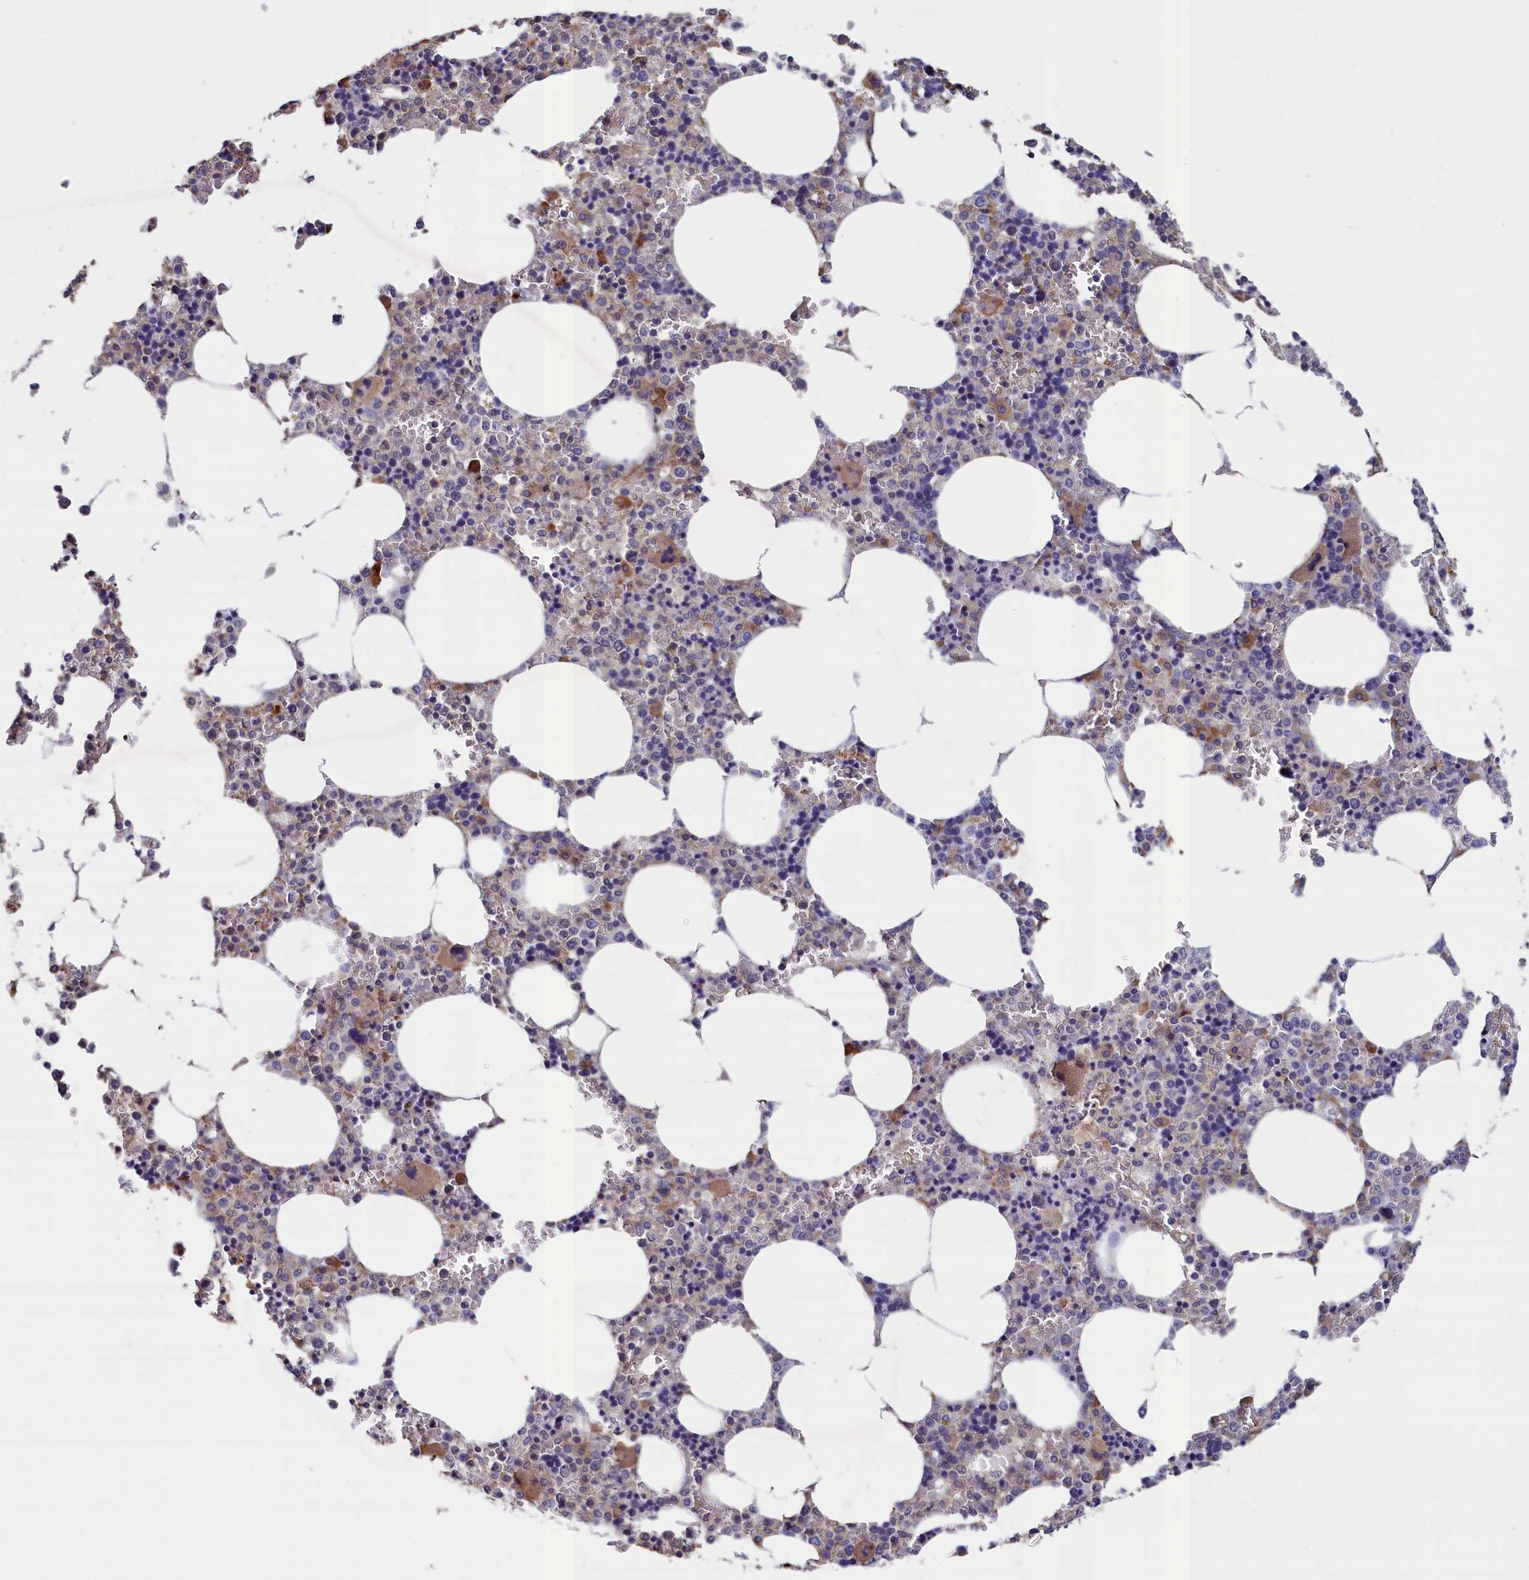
{"staining": {"intensity": "moderate", "quantity": "<25%", "location": "cytoplasmic/membranous"}, "tissue": "bone marrow", "cell_type": "Hematopoietic cells", "image_type": "normal", "snomed": [{"axis": "morphology", "description": "Normal tissue, NOS"}, {"axis": "topography", "description": "Bone marrow"}], "caption": "Protein staining of benign bone marrow exhibits moderate cytoplasmic/membranous expression in approximately <25% of hematopoietic cells. (IHC, brightfield microscopy, high magnification).", "gene": "ANKRD2", "patient": {"sex": "male", "age": 70}}